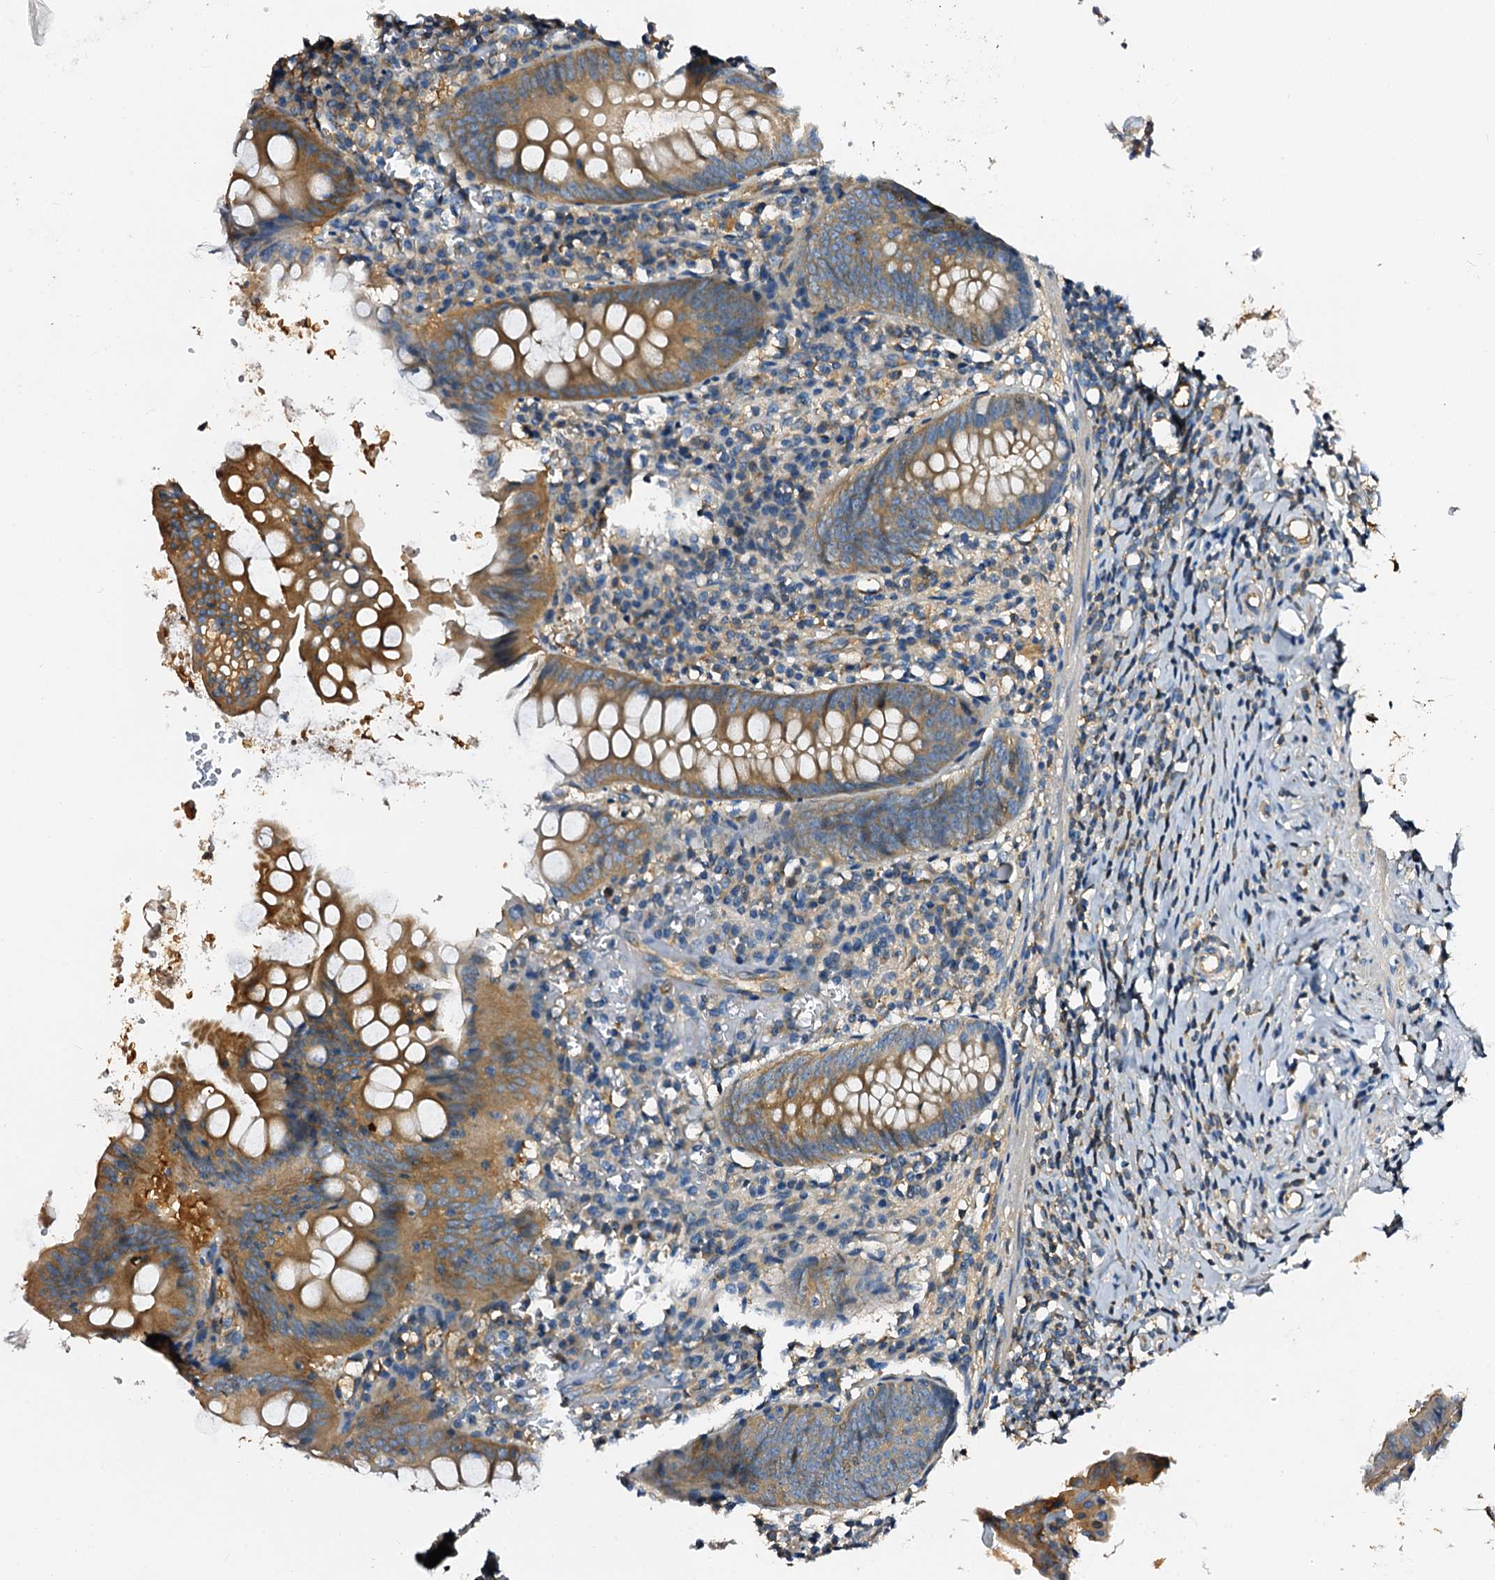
{"staining": {"intensity": "moderate", "quantity": ">75%", "location": "cytoplasmic/membranous"}, "tissue": "appendix", "cell_type": "Glandular cells", "image_type": "normal", "snomed": [{"axis": "morphology", "description": "Normal tissue, NOS"}, {"axis": "topography", "description": "Appendix"}], "caption": "Immunohistochemical staining of benign human appendix shows medium levels of moderate cytoplasmic/membranous positivity in about >75% of glandular cells.", "gene": "CSKMT", "patient": {"sex": "female", "age": 54}}